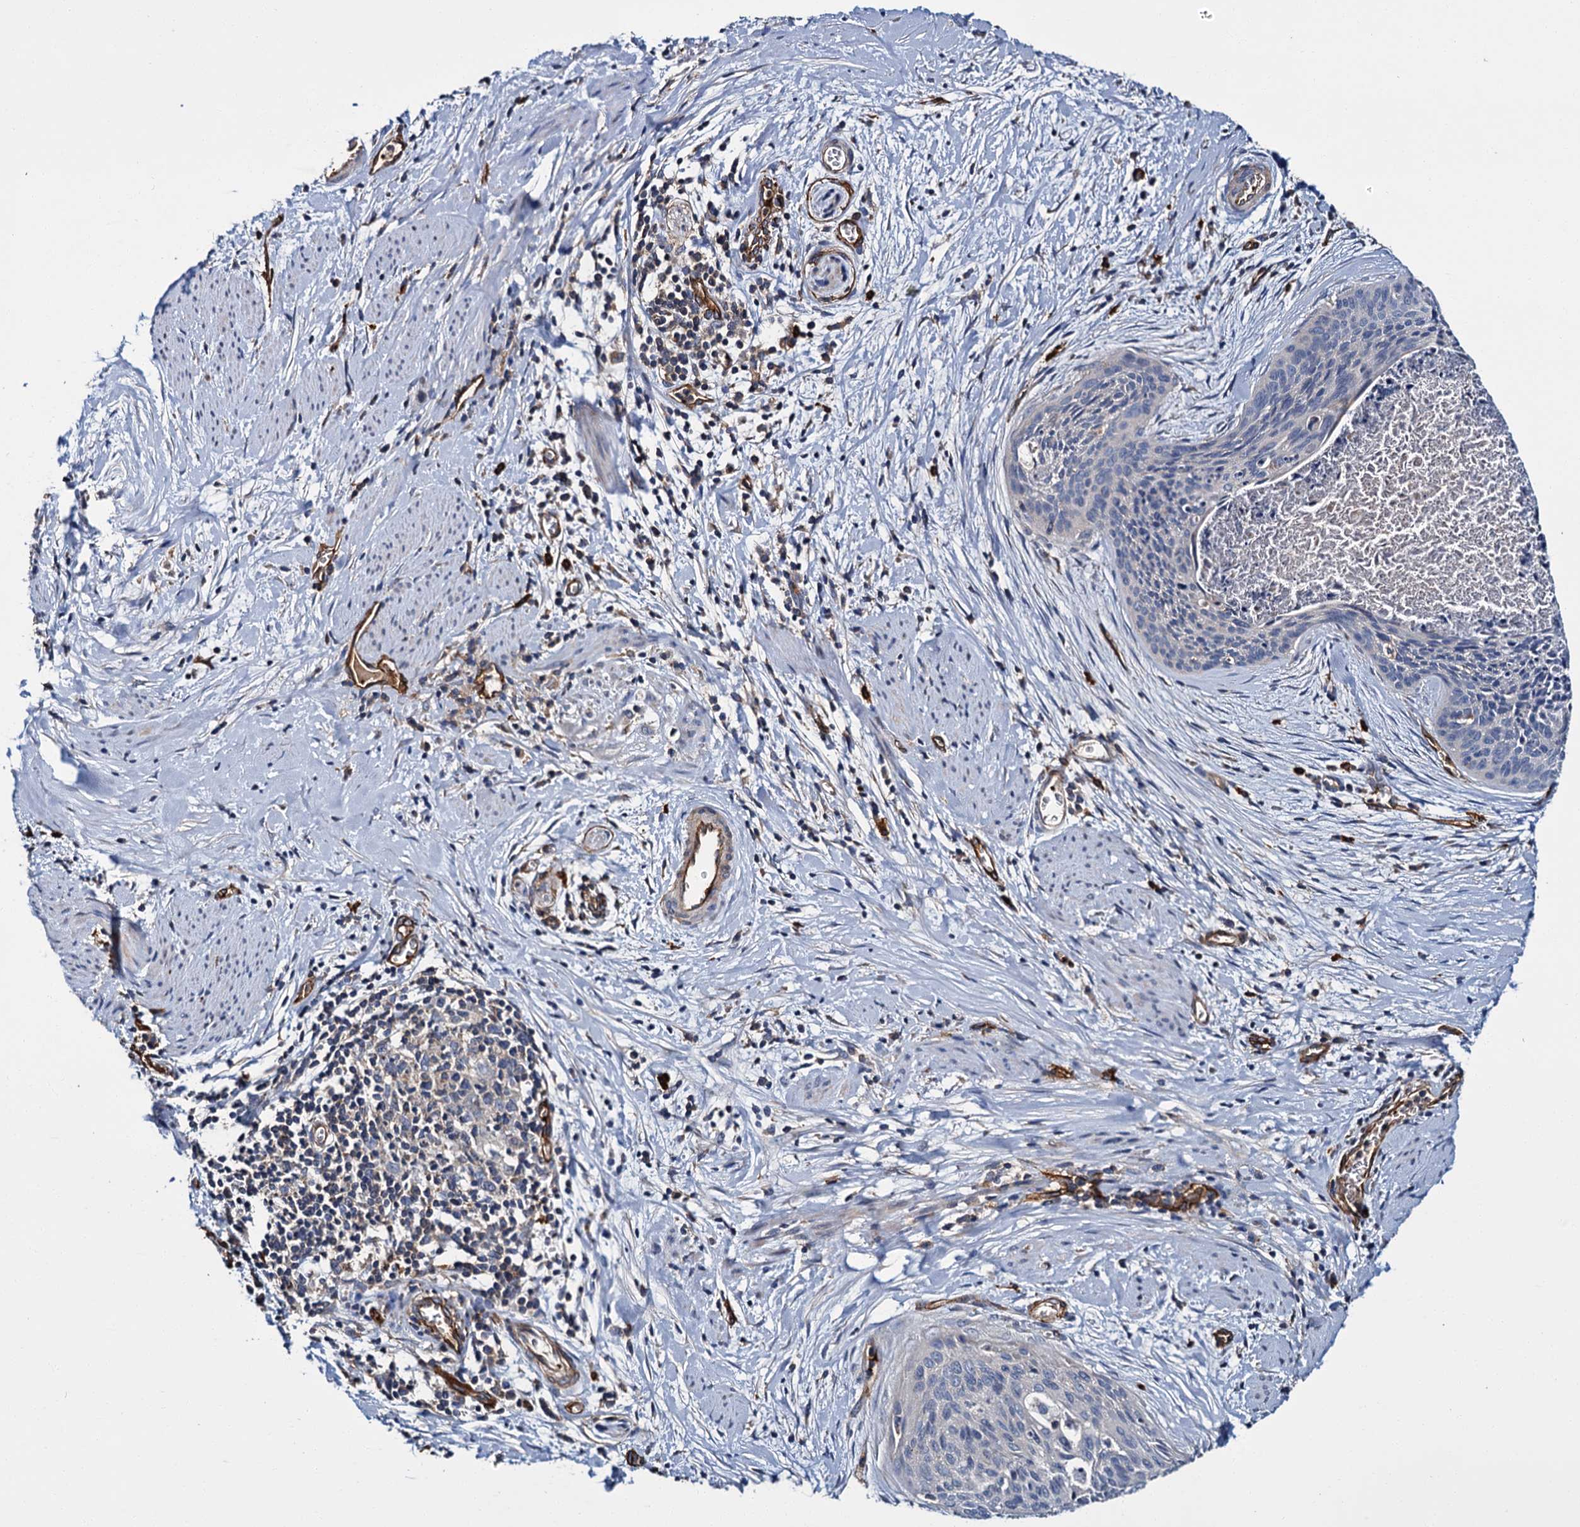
{"staining": {"intensity": "negative", "quantity": "none", "location": "none"}, "tissue": "cervical cancer", "cell_type": "Tumor cells", "image_type": "cancer", "snomed": [{"axis": "morphology", "description": "Squamous cell carcinoma, NOS"}, {"axis": "topography", "description": "Cervix"}], "caption": "The immunohistochemistry (IHC) photomicrograph has no significant expression in tumor cells of cervical cancer tissue. (Stains: DAB immunohistochemistry (IHC) with hematoxylin counter stain, Microscopy: brightfield microscopy at high magnification).", "gene": "CACNA1C", "patient": {"sex": "female", "age": 55}}